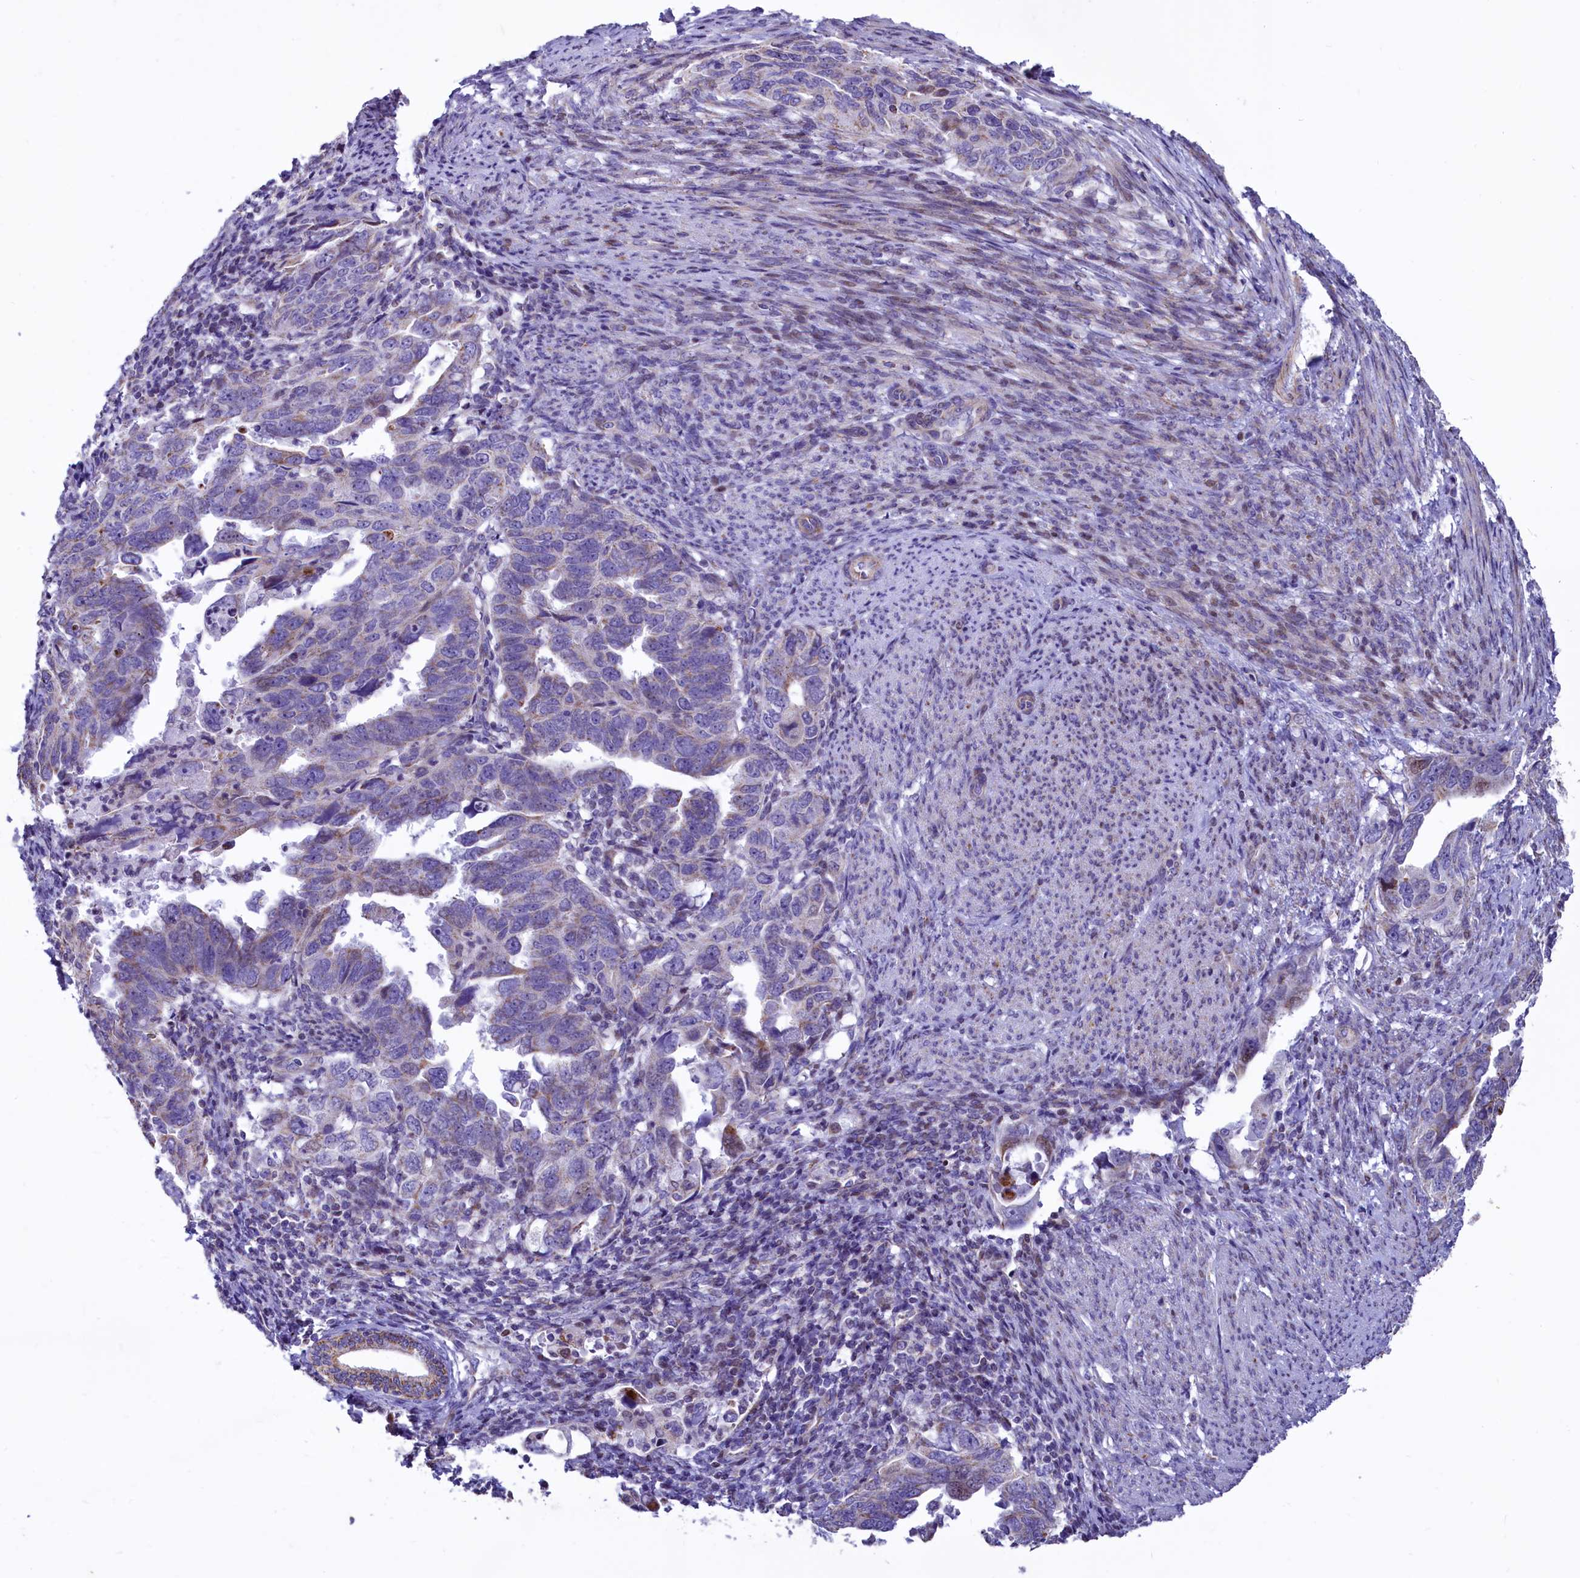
{"staining": {"intensity": "moderate", "quantity": "<25%", "location": "cytoplasmic/membranous"}, "tissue": "endometrial cancer", "cell_type": "Tumor cells", "image_type": "cancer", "snomed": [{"axis": "morphology", "description": "Adenocarcinoma, NOS"}, {"axis": "topography", "description": "Endometrium"}], "caption": "DAB immunohistochemical staining of human adenocarcinoma (endometrial) exhibits moderate cytoplasmic/membranous protein expression in approximately <25% of tumor cells. The protein is stained brown, and the nuclei are stained in blue (DAB (3,3'-diaminobenzidine) IHC with brightfield microscopy, high magnification).", "gene": "VWCE", "patient": {"sex": "female", "age": 65}}